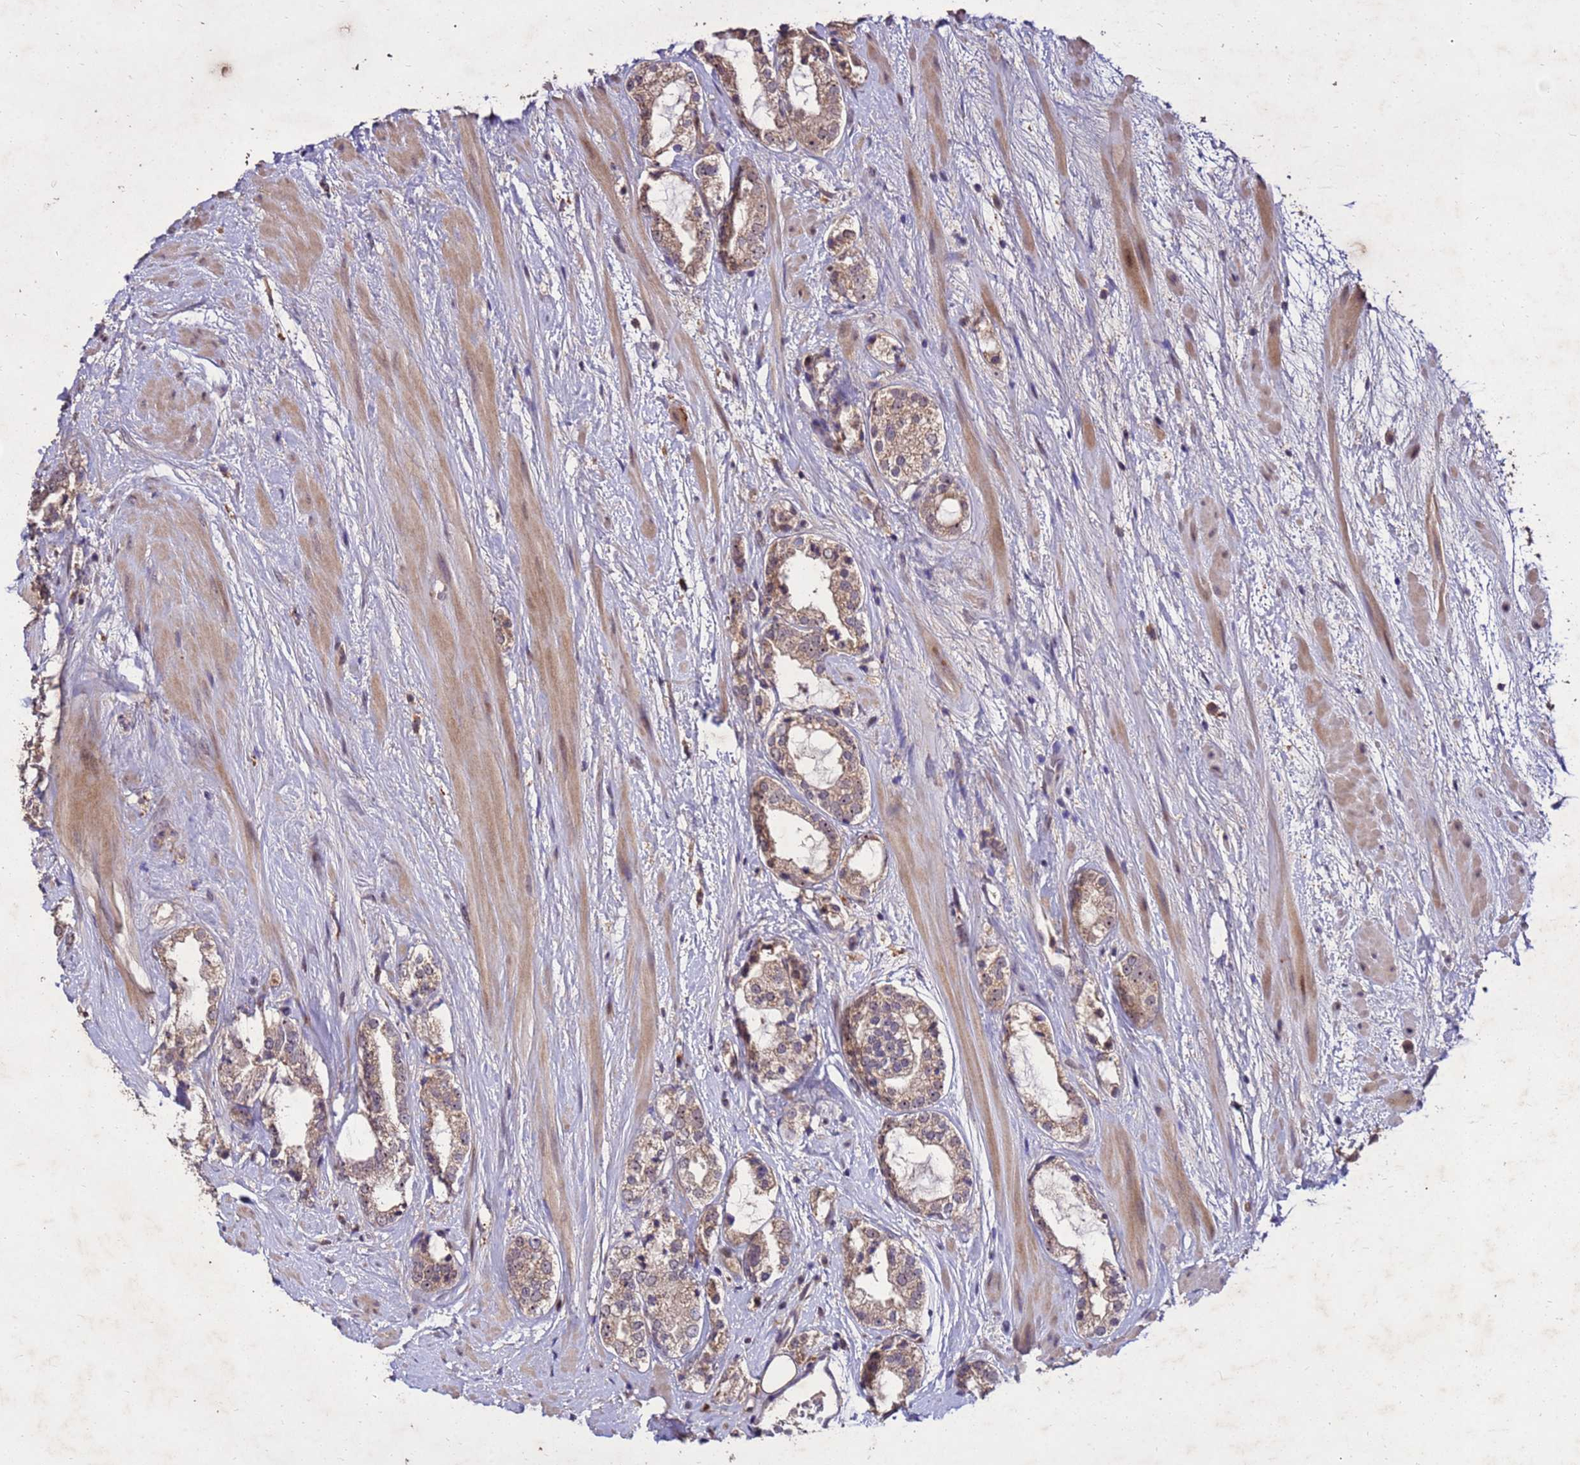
{"staining": {"intensity": "weak", "quantity": ">75%", "location": "cytoplasmic/membranous,nuclear"}, "tissue": "prostate cancer", "cell_type": "Tumor cells", "image_type": "cancer", "snomed": [{"axis": "morphology", "description": "Adenocarcinoma, High grade"}, {"axis": "topography", "description": "Prostate"}], "caption": "This micrograph displays prostate cancer stained with immunohistochemistry (IHC) to label a protein in brown. The cytoplasmic/membranous and nuclear of tumor cells show weak positivity for the protein. Nuclei are counter-stained blue.", "gene": "TOR4A", "patient": {"sex": "male", "age": 64}}